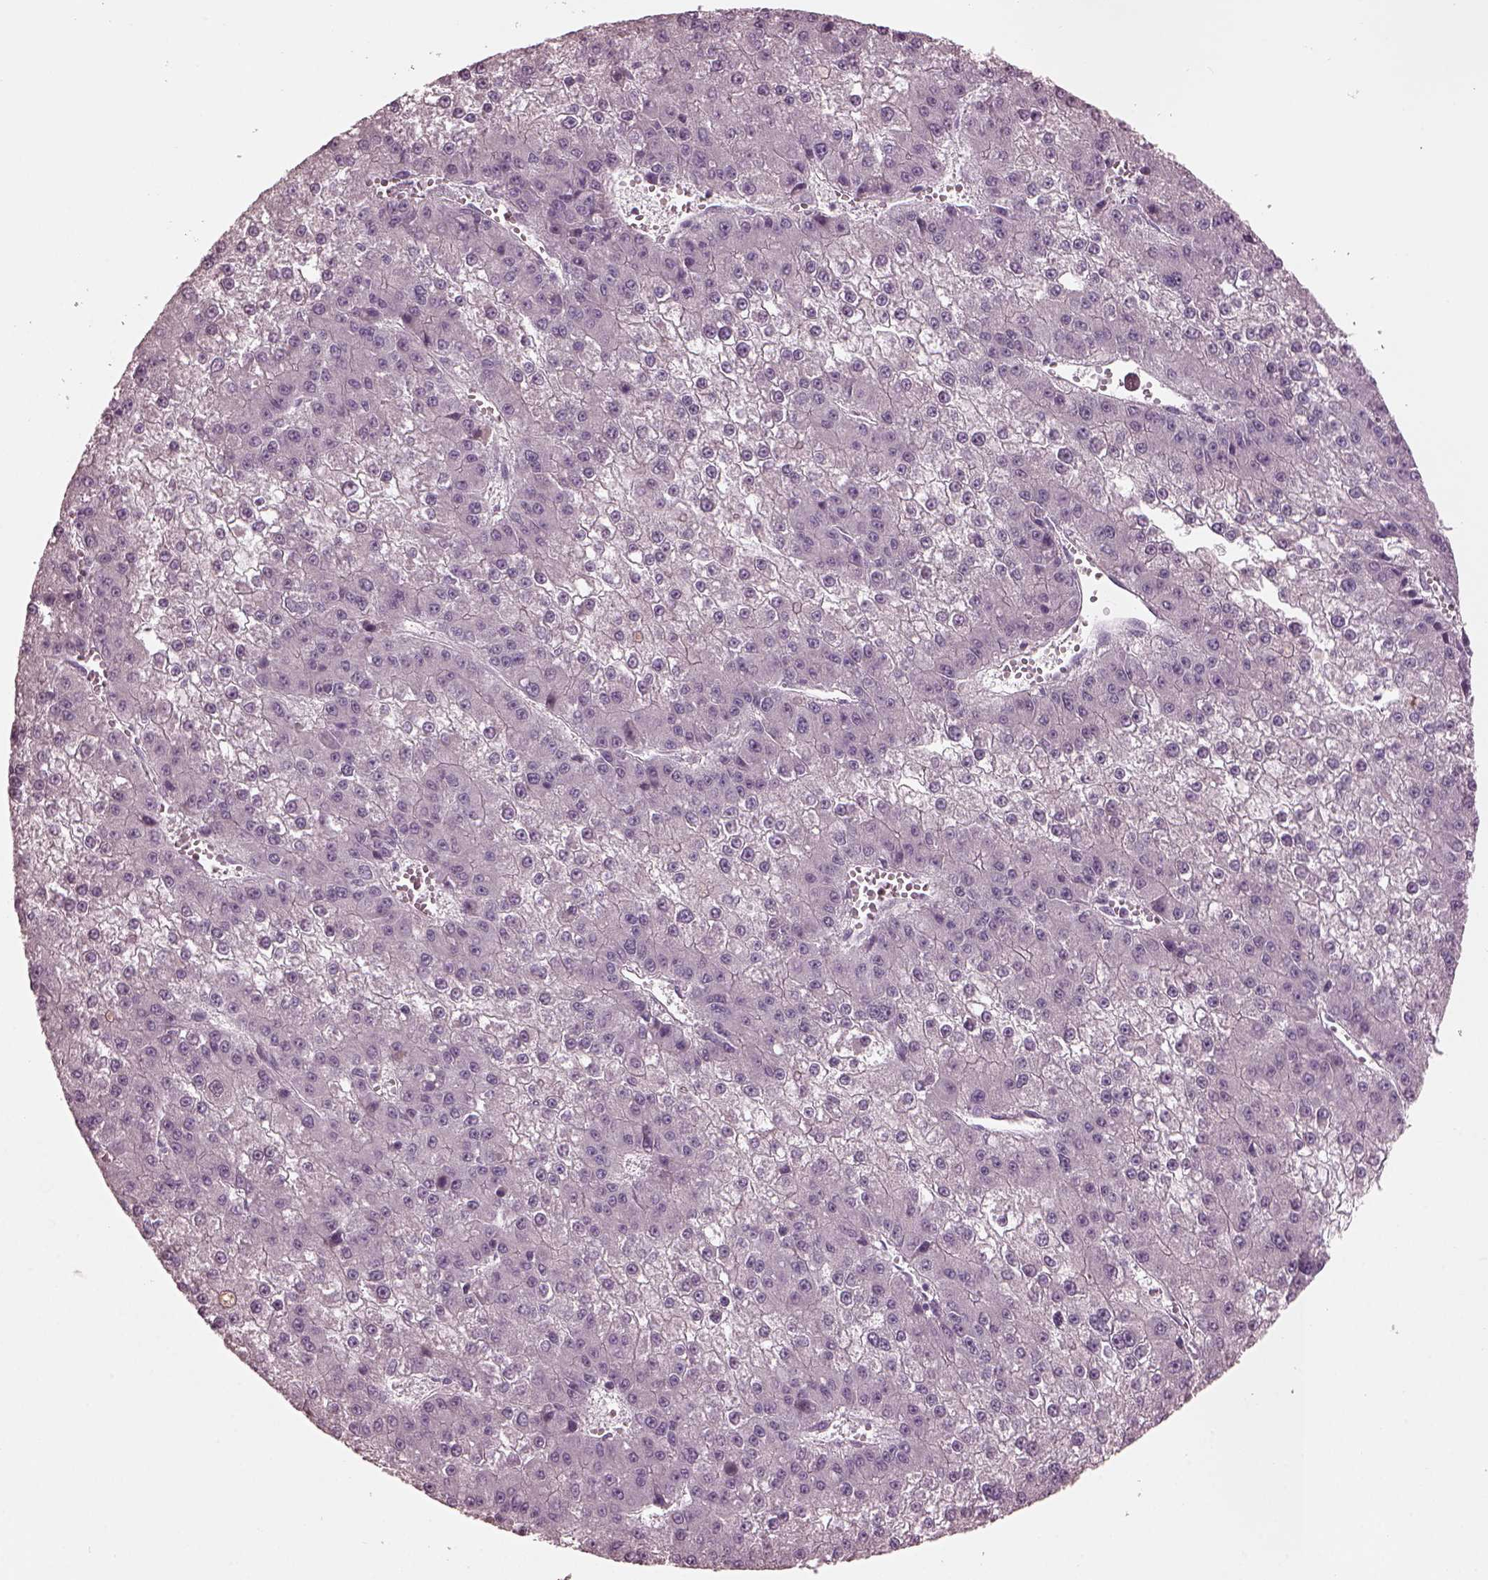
{"staining": {"intensity": "negative", "quantity": "none", "location": "none"}, "tissue": "liver cancer", "cell_type": "Tumor cells", "image_type": "cancer", "snomed": [{"axis": "morphology", "description": "Carcinoma, Hepatocellular, NOS"}, {"axis": "topography", "description": "Liver"}], "caption": "Tumor cells show no significant protein positivity in liver hepatocellular carcinoma.", "gene": "OPTC", "patient": {"sex": "female", "age": 73}}